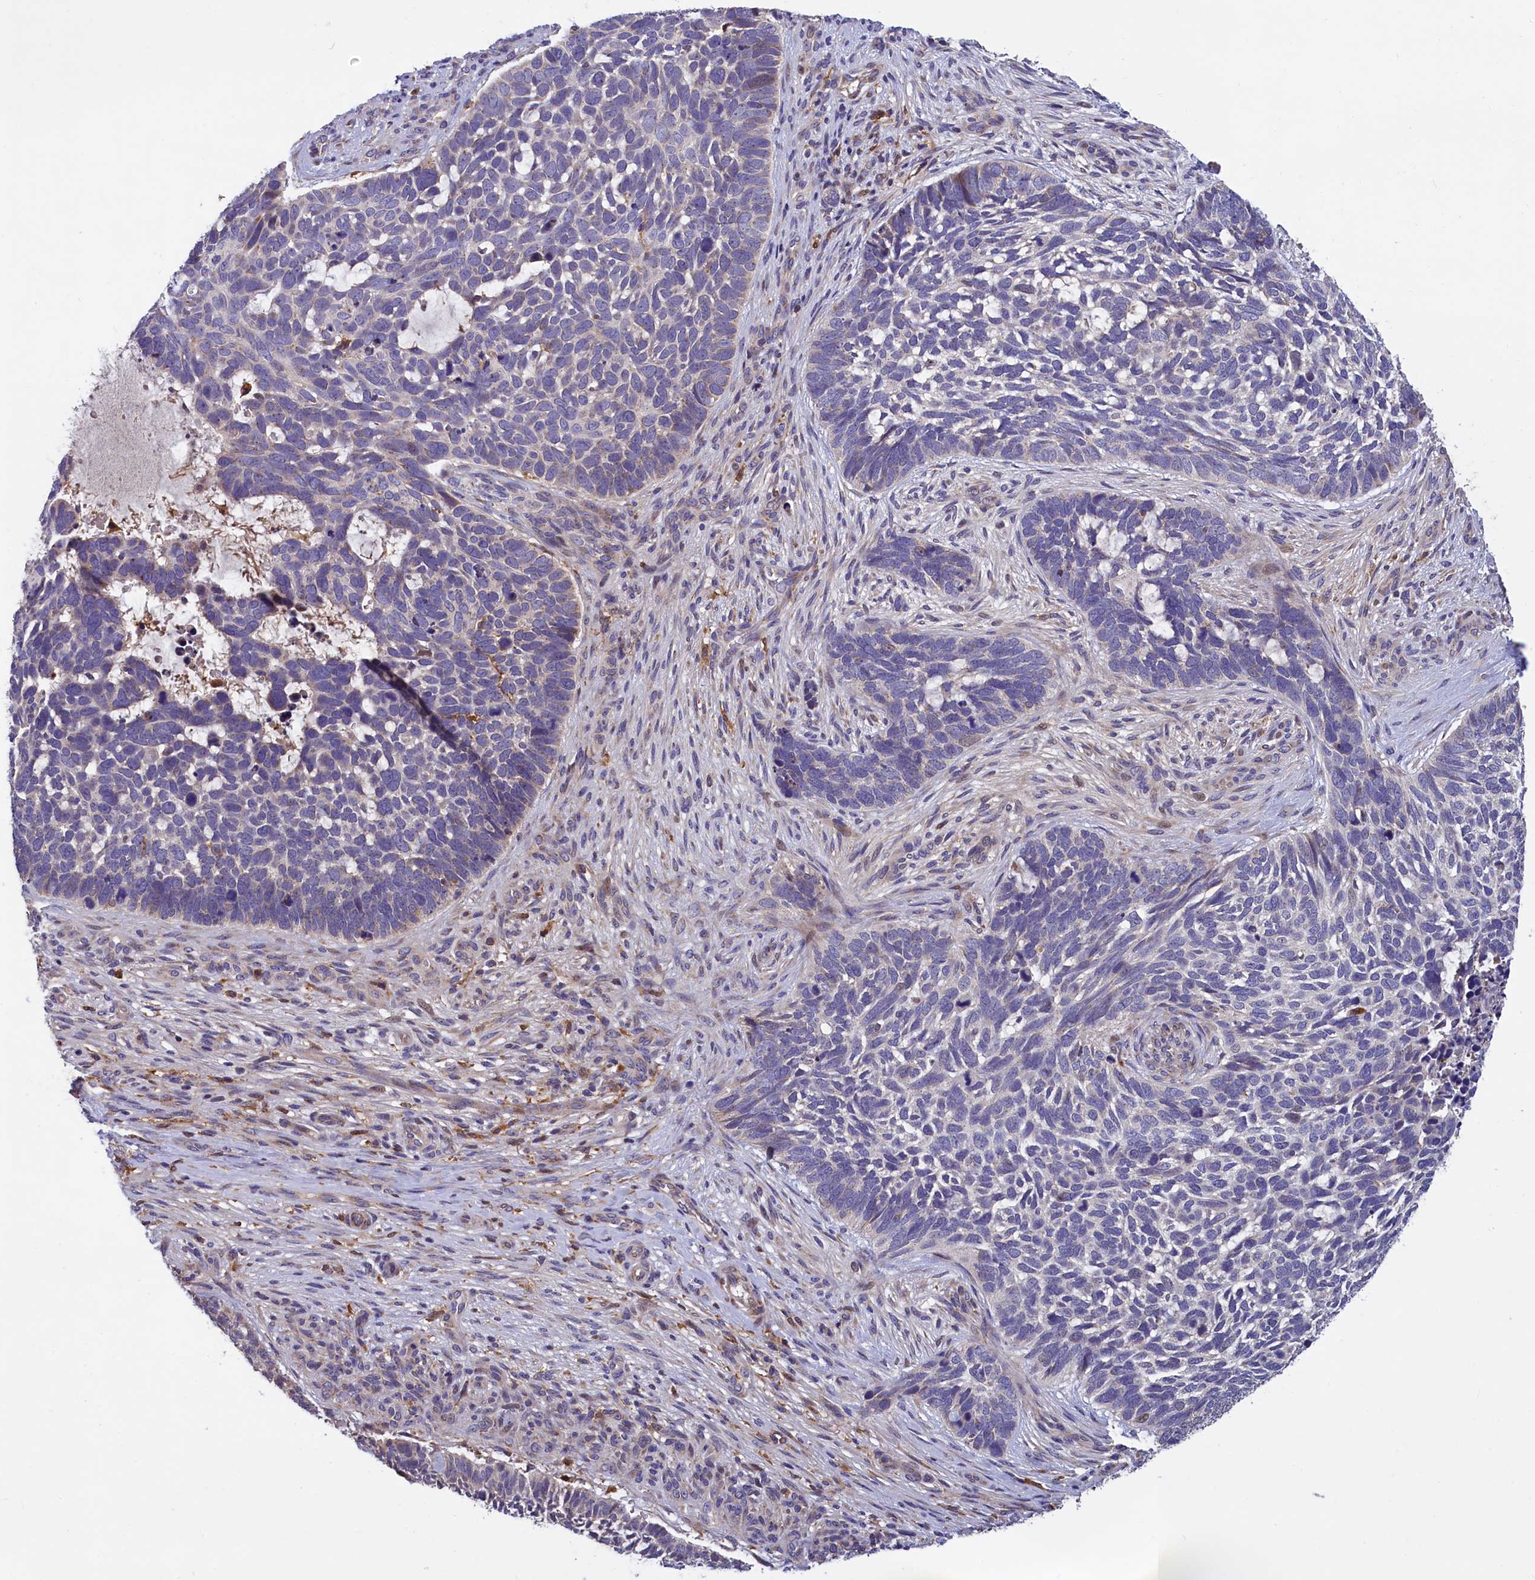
{"staining": {"intensity": "negative", "quantity": "none", "location": "none"}, "tissue": "skin cancer", "cell_type": "Tumor cells", "image_type": "cancer", "snomed": [{"axis": "morphology", "description": "Basal cell carcinoma"}, {"axis": "topography", "description": "Skin"}], "caption": "Human basal cell carcinoma (skin) stained for a protein using IHC reveals no expression in tumor cells.", "gene": "NAIP", "patient": {"sex": "male", "age": 88}}